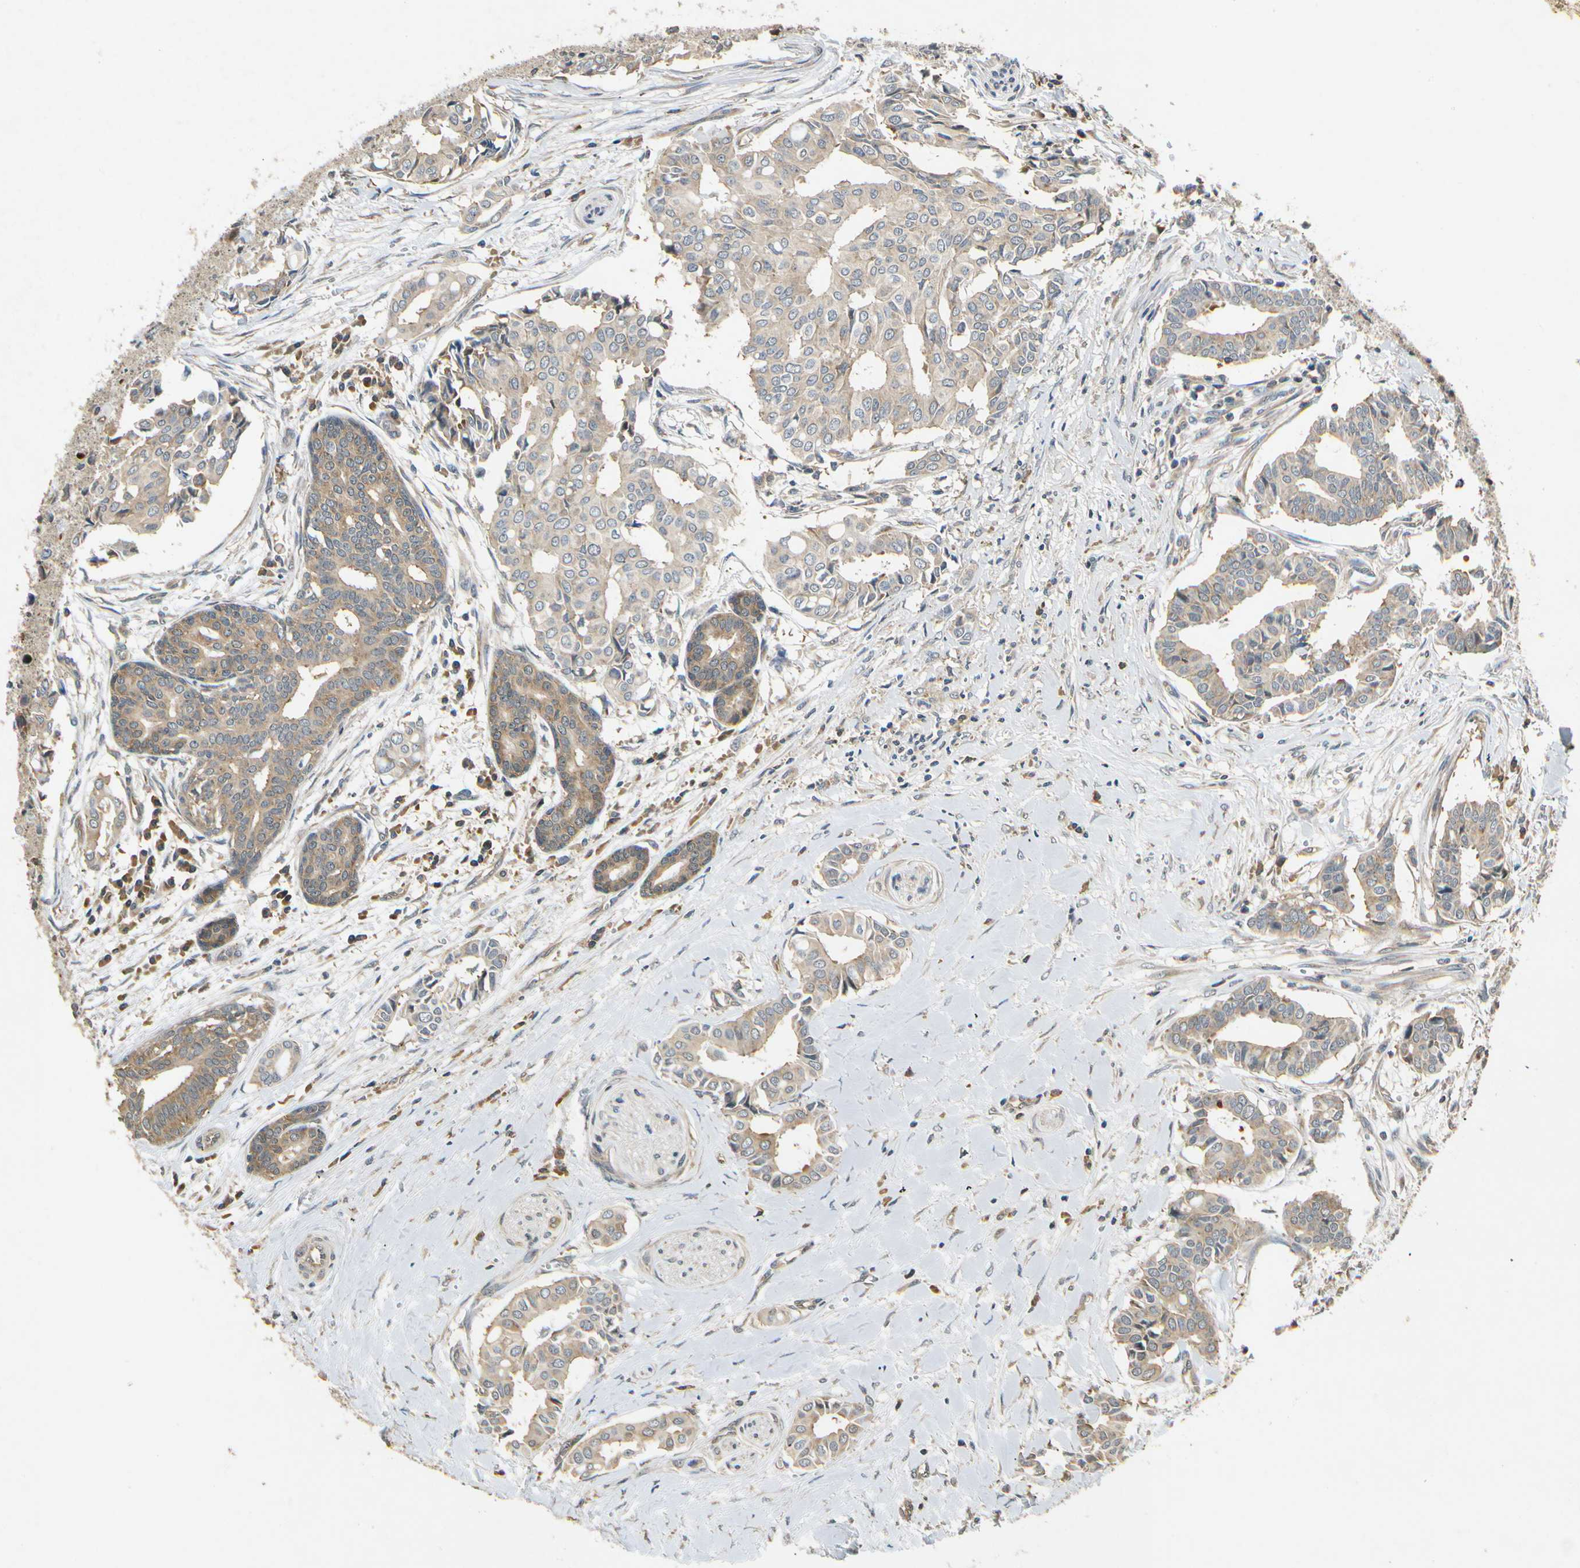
{"staining": {"intensity": "weak", "quantity": ">75%", "location": "cytoplasmic/membranous"}, "tissue": "head and neck cancer", "cell_type": "Tumor cells", "image_type": "cancer", "snomed": [{"axis": "morphology", "description": "Adenocarcinoma, NOS"}, {"axis": "topography", "description": "Salivary gland"}, {"axis": "topography", "description": "Head-Neck"}], "caption": "Approximately >75% of tumor cells in human head and neck cancer (adenocarcinoma) demonstrate weak cytoplasmic/membranous protein staining as visualized by brown immunohistochemical staining.", "gene": "EIF1AX", "patient": {"sex": "female", "age": 59}}